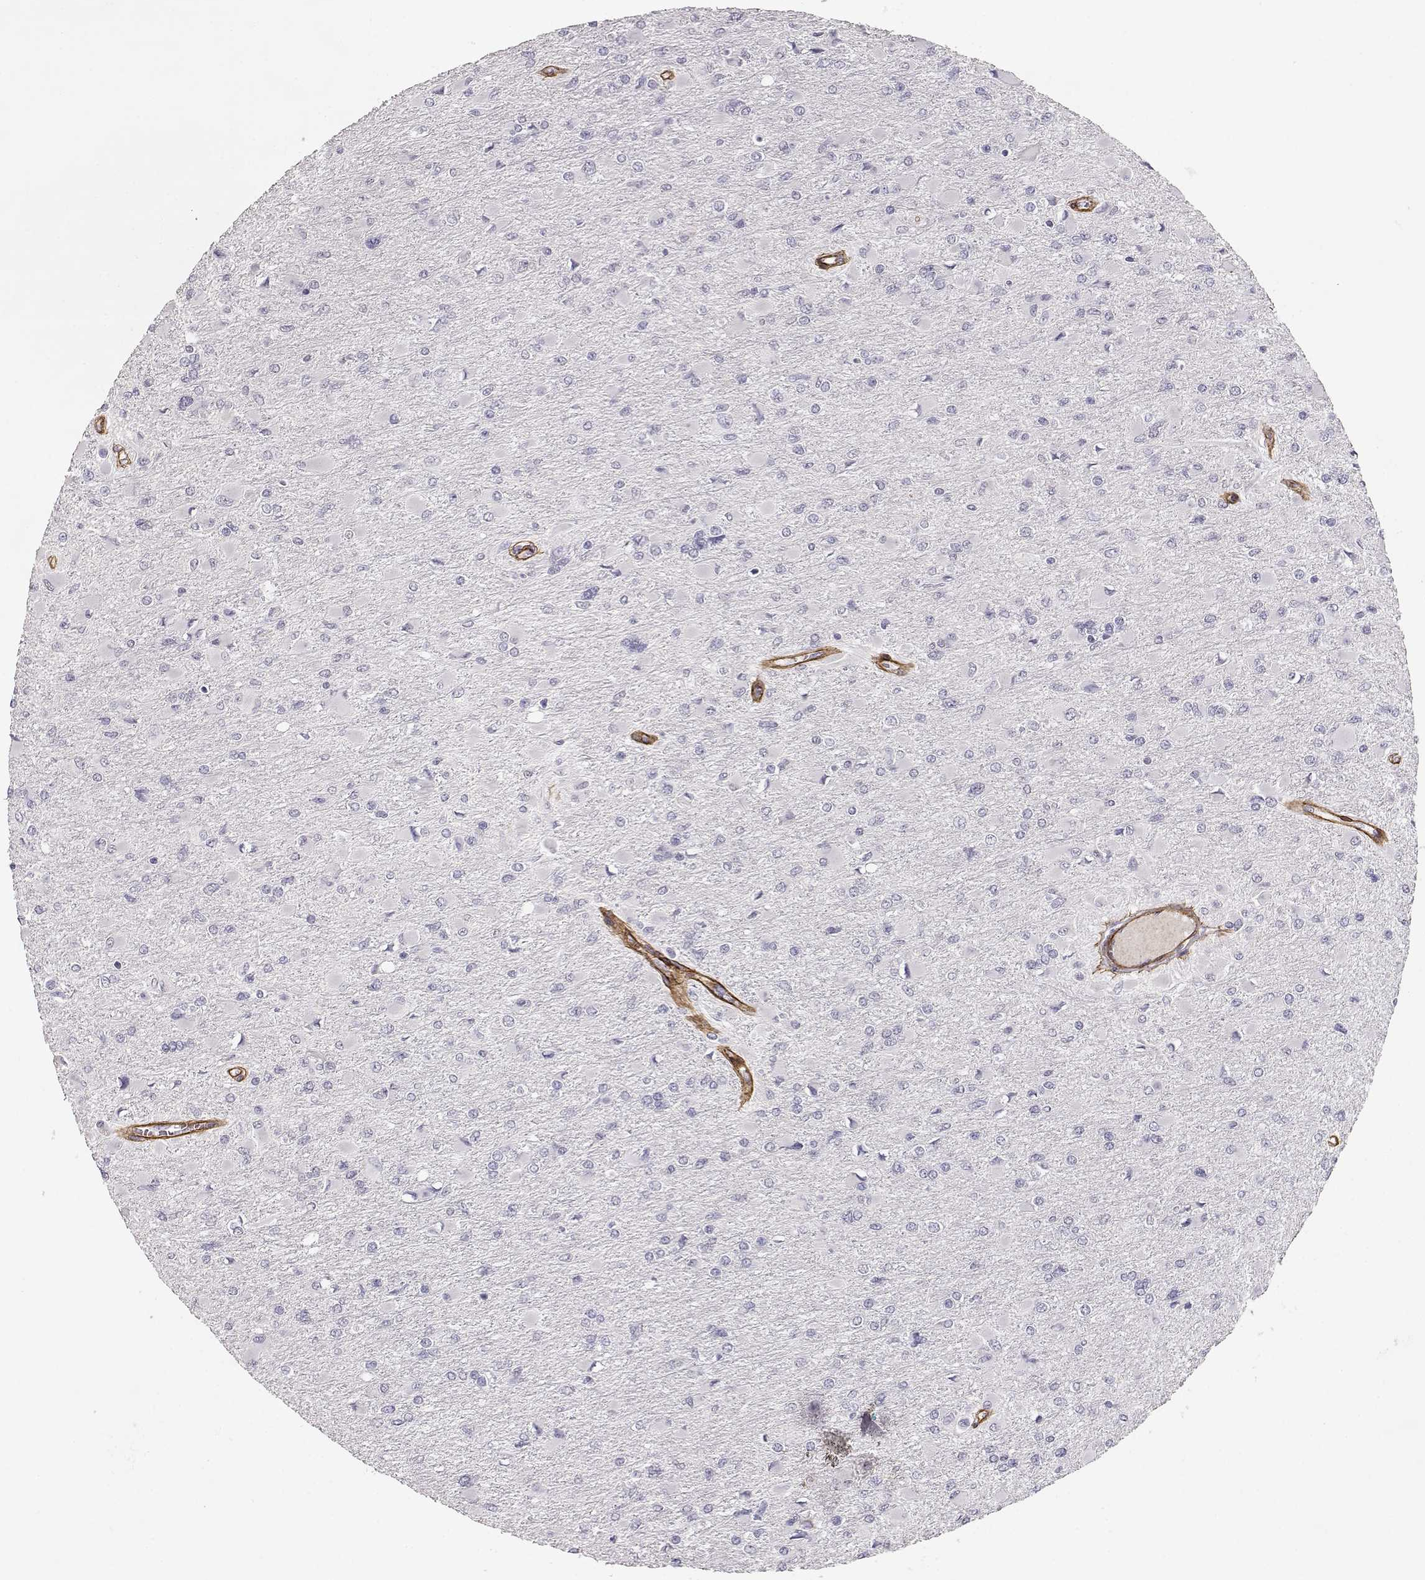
{"staining": {"intensity": "negative", "quantity": "none", "location": "none"}, "tissue": "glioma", "cell_type": "Tumor cells", "image_type": "cancer", "snomed": [{"axis": "morphology", "description": "Glioma, malignant, High grade"}, {"axis": "topography", "description": "Cerebral cortex"}], "caption": "Image shows no significant protein staining in tumor cells of glioma.", "gene": "LAMC1", "patient": {"sex": "female", "age": 36}}